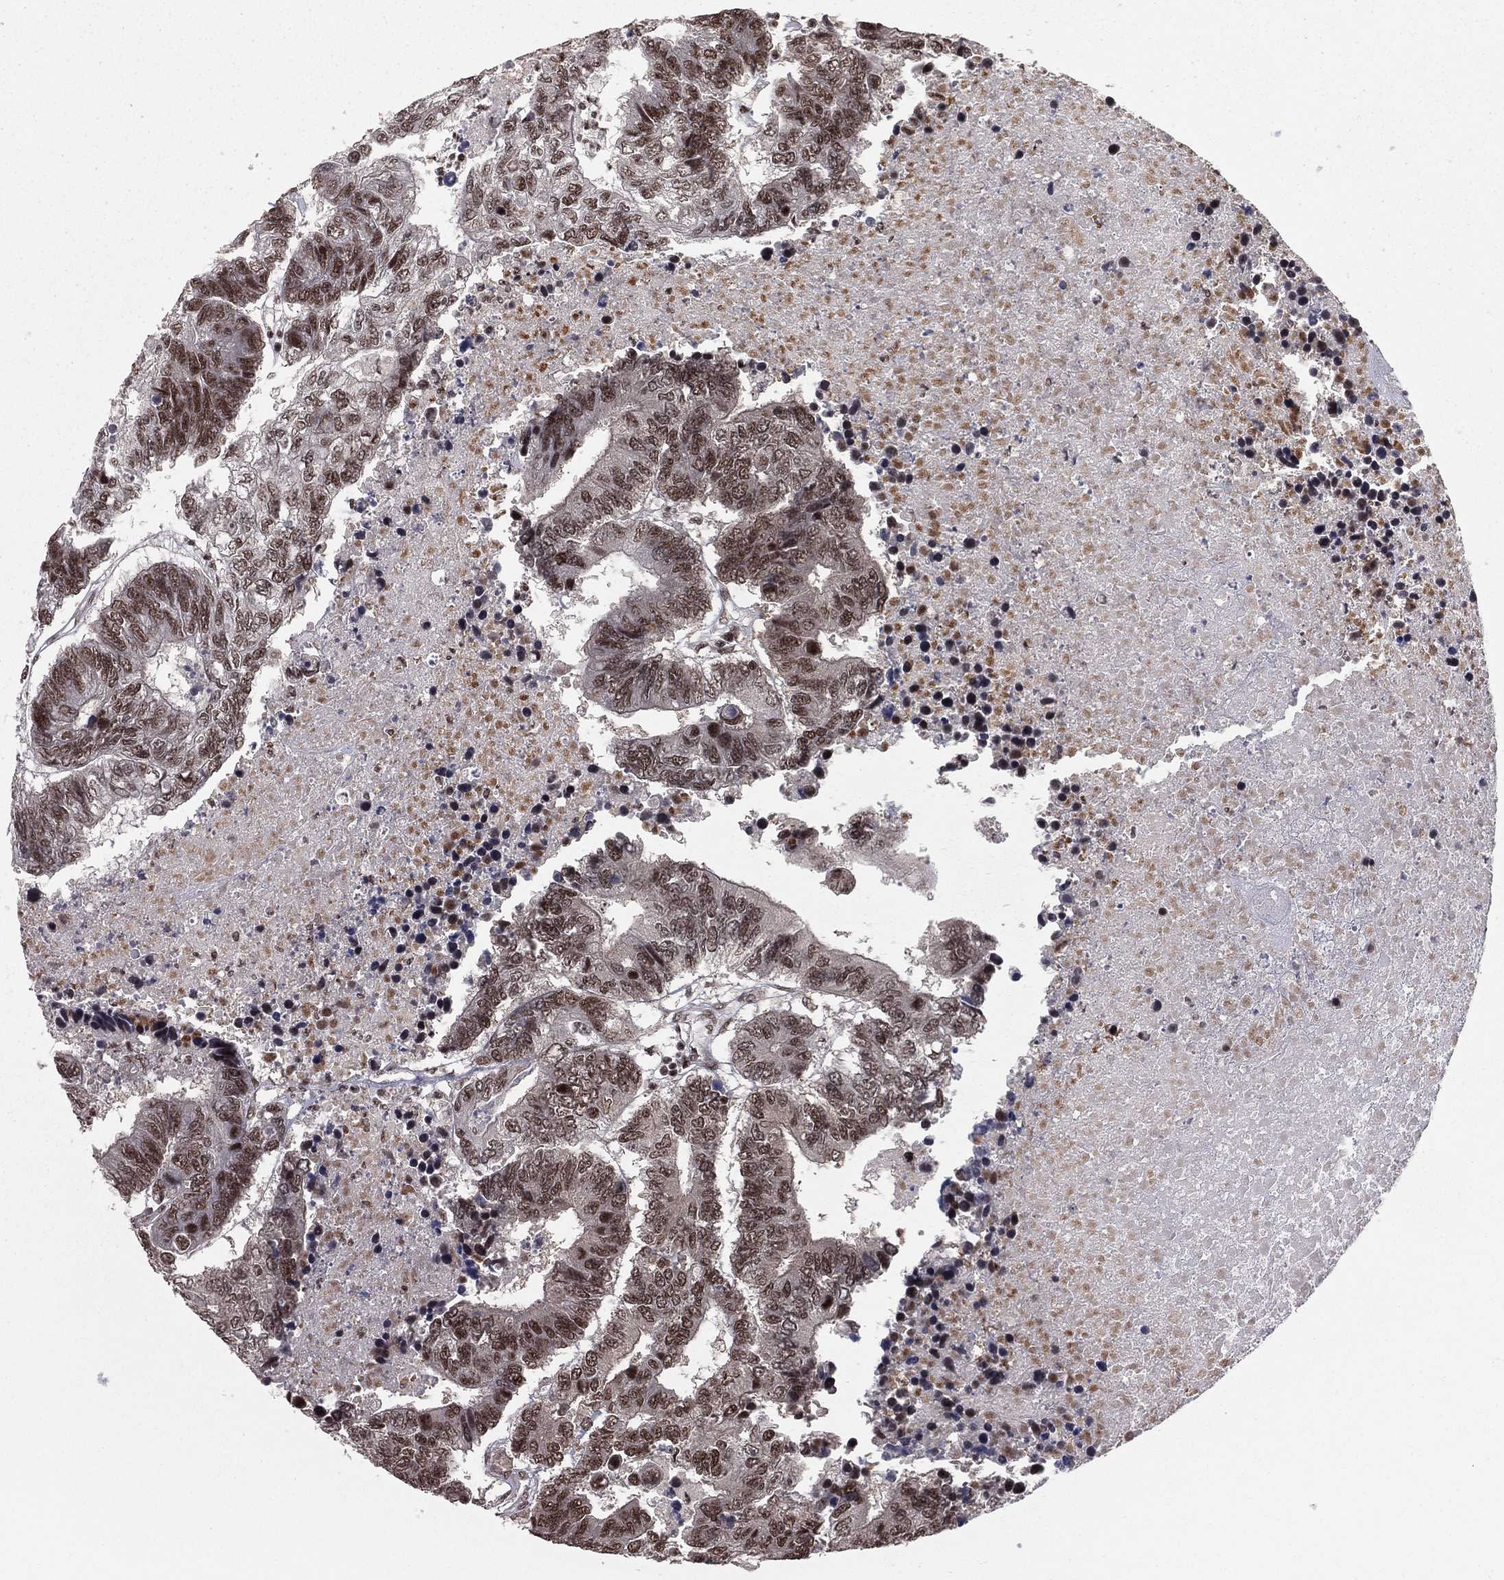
{"staining": {"intensity": "moderate", "quantity": ">75%", "location": "nuclear"}, "tissue": "colorectal cancer", "cell_type": "Tumor cells", "image_type": "cancer", "snomed": [{"axis": "morphology", "description": "Adenocarcinoma, NOS"}, {"axis": "topography", "description": "Colon"}], "caption": "Moderate nuclear staining for a protein is present in approximately >75% of tumor cells of colorectal cancer (adenocarcinoma) using IHC.", "gene": "NFYB", "patient": {"sex": "female", "age": 48}}